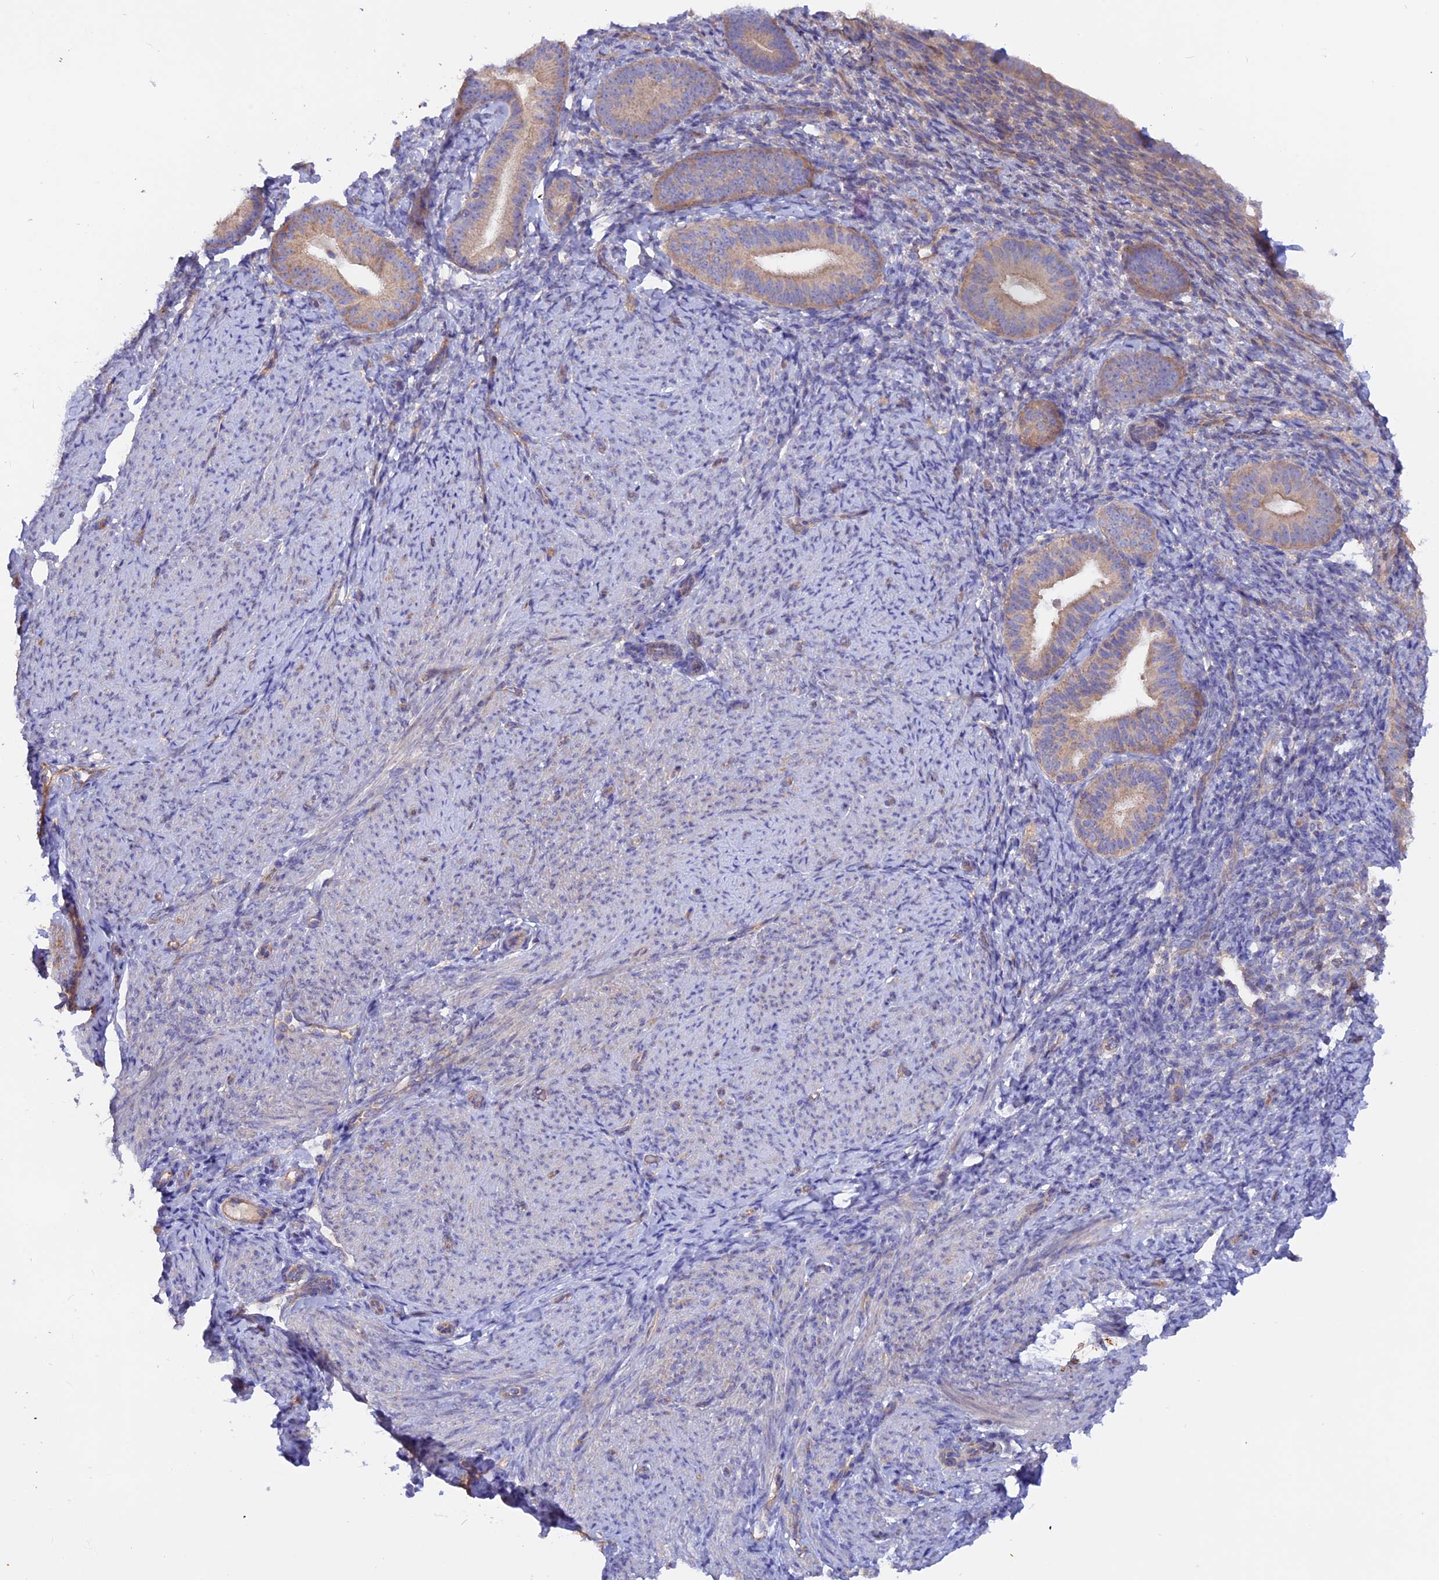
{"staining": {"intensity": "negative", "quantity": "none", "location": "none"}, "tissue": "endometrium", "cell_type": "Cells in endometrial stroma", "image_type": "normal", "snomed": [{"axis": "morphology", "description": "Normal tissue, NOS"}, {"axis": "topography", "description": "Endometrium"}], "caption": "A micrograph of endometrium stained for a protein reveals no brown staining in cells in endometrial stroma. Nuclei are stained in blue.", "gene": "HYCC1", "patient": {"sex": "female", "age": 65}}